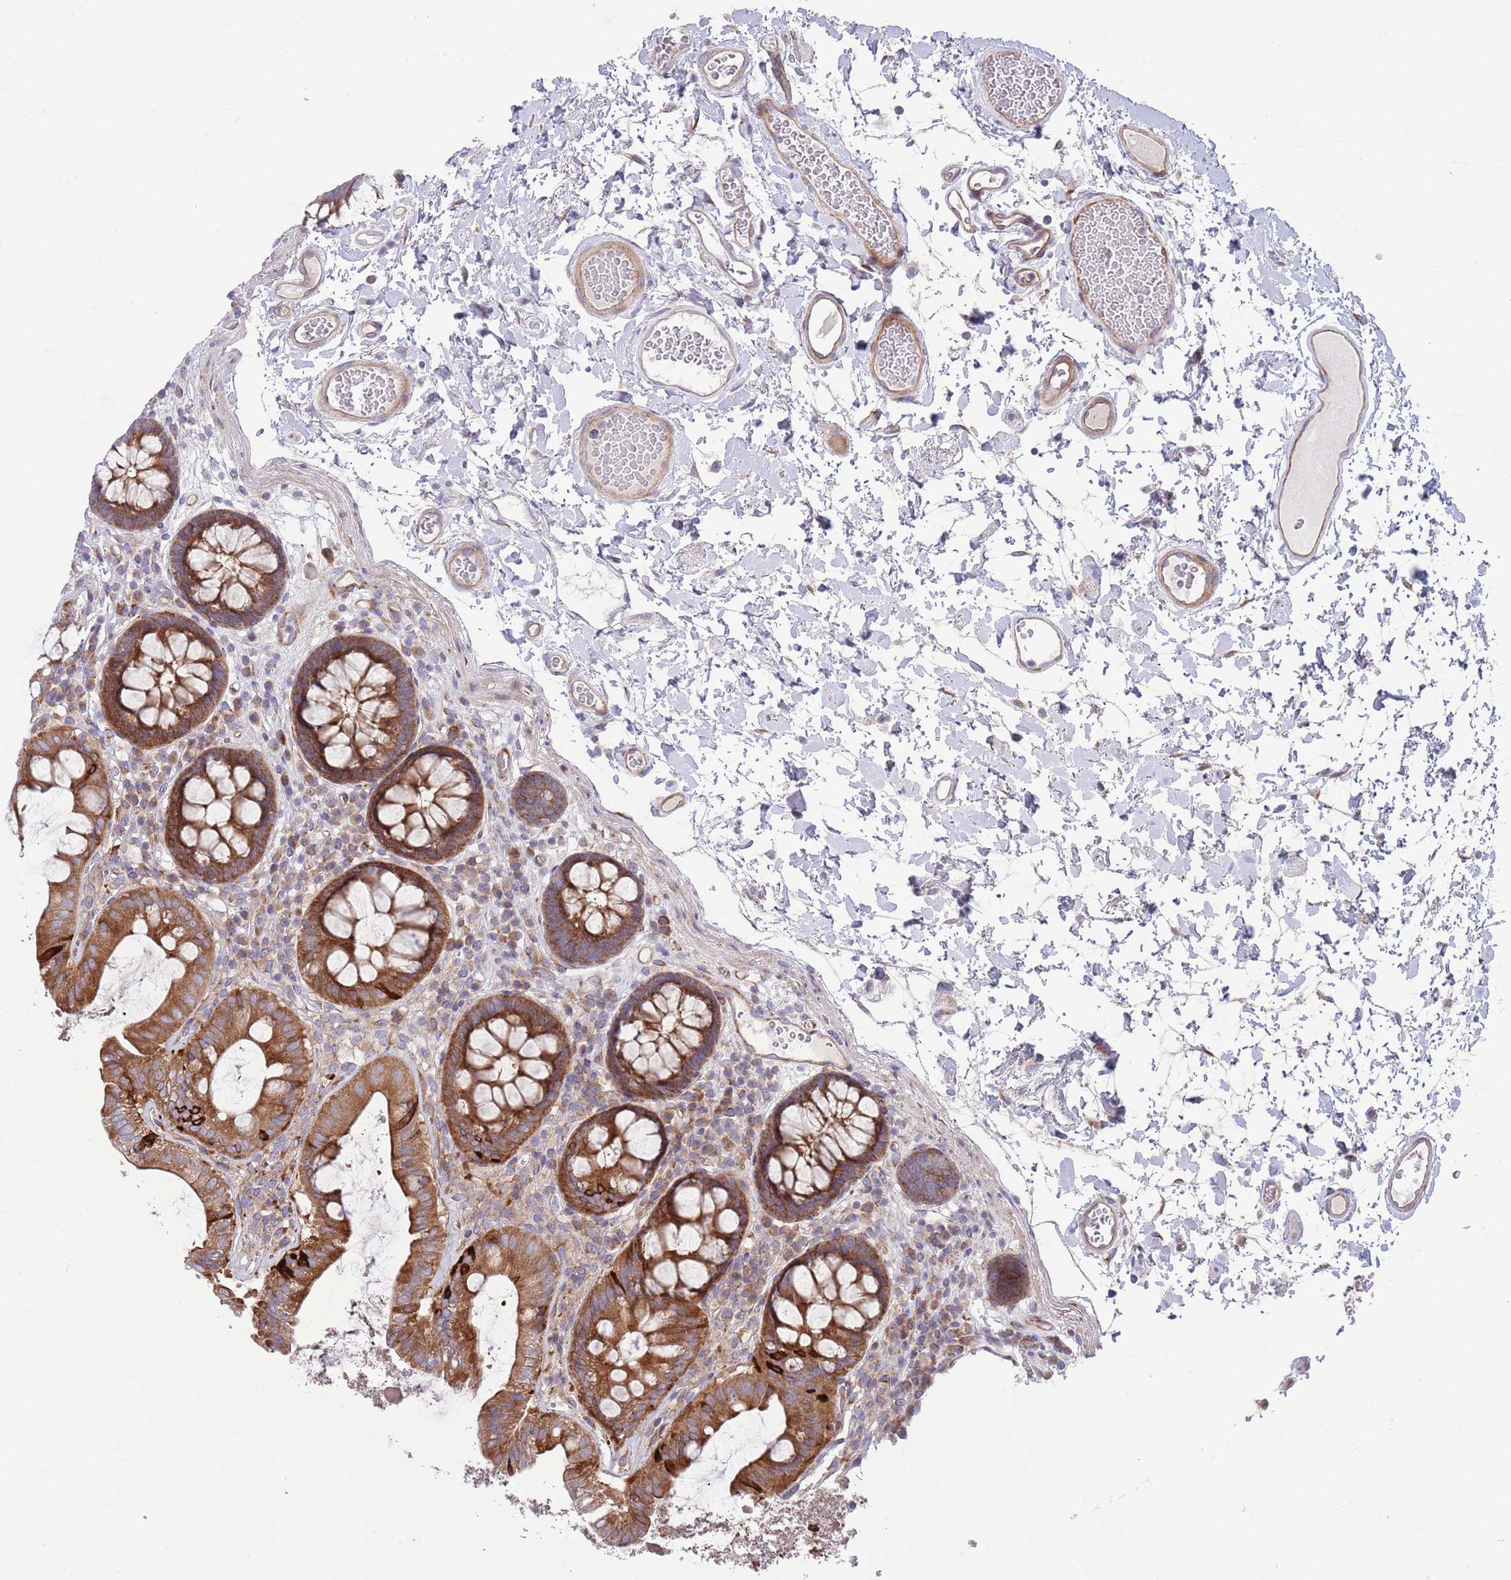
{"staining": {"intensity": "moderate", "quantity": ">75%", "location": "cytoplasmic/membranous"}, "tissue": "colon", "cell_type": "Endothelial cells", "image_type": "normal", "snomed": [{"axis": "morphology", "description": "Normal tissue, NOS"}, {"axis": "topography", "description": "Colon"}], "caption": "This histopathology image reveals immunohistochemistry staining of benign colon, with medium moderate cytoplasmic/membranous positivity in approximately >75% of endothelial cells.", "gene": "TOMM5", "patient": {"sex": "male", "age": 84}}